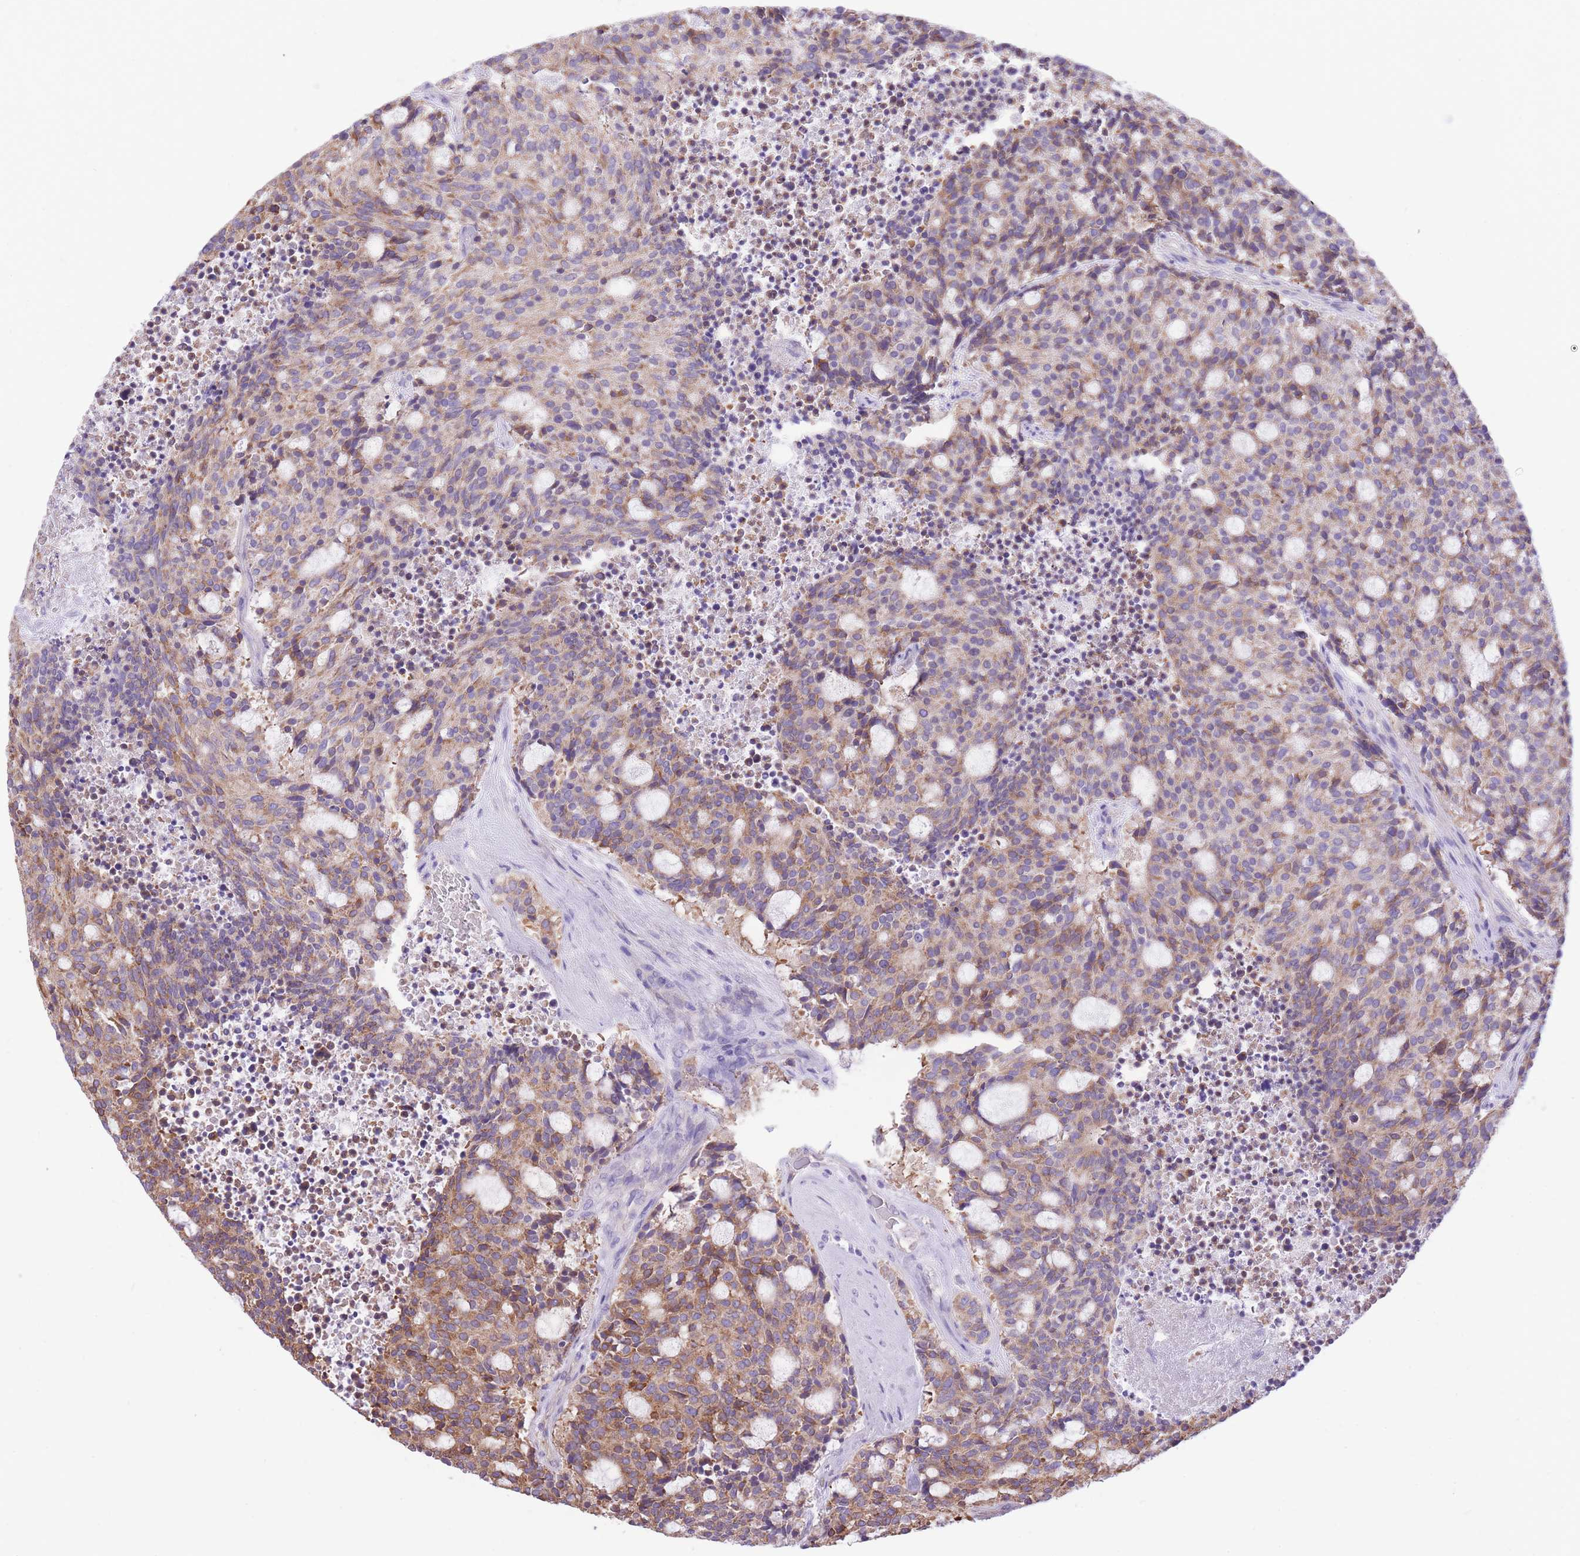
{"staining": {"intensity": "moderate", "quantity": "25%-75%", "location": "cytoplasmic/membranous"}, "tissue": "carcinoid", "cell_type": "Tumor cells", "image_type": "cancer", "snomed": [{"axis": "morphology", "description": "Carcinoid, malignant, NOS"}, {"axis": "topography", "description": "Pancreas"}], "caption": "Moderate cytoplasmic/membranous staining is identified in about 25%-75% of tumor cells in carcinoid. Nuclei are stained in blue.", "gene": "RHOU", "patient": {"sex": "female", "age": 54}}